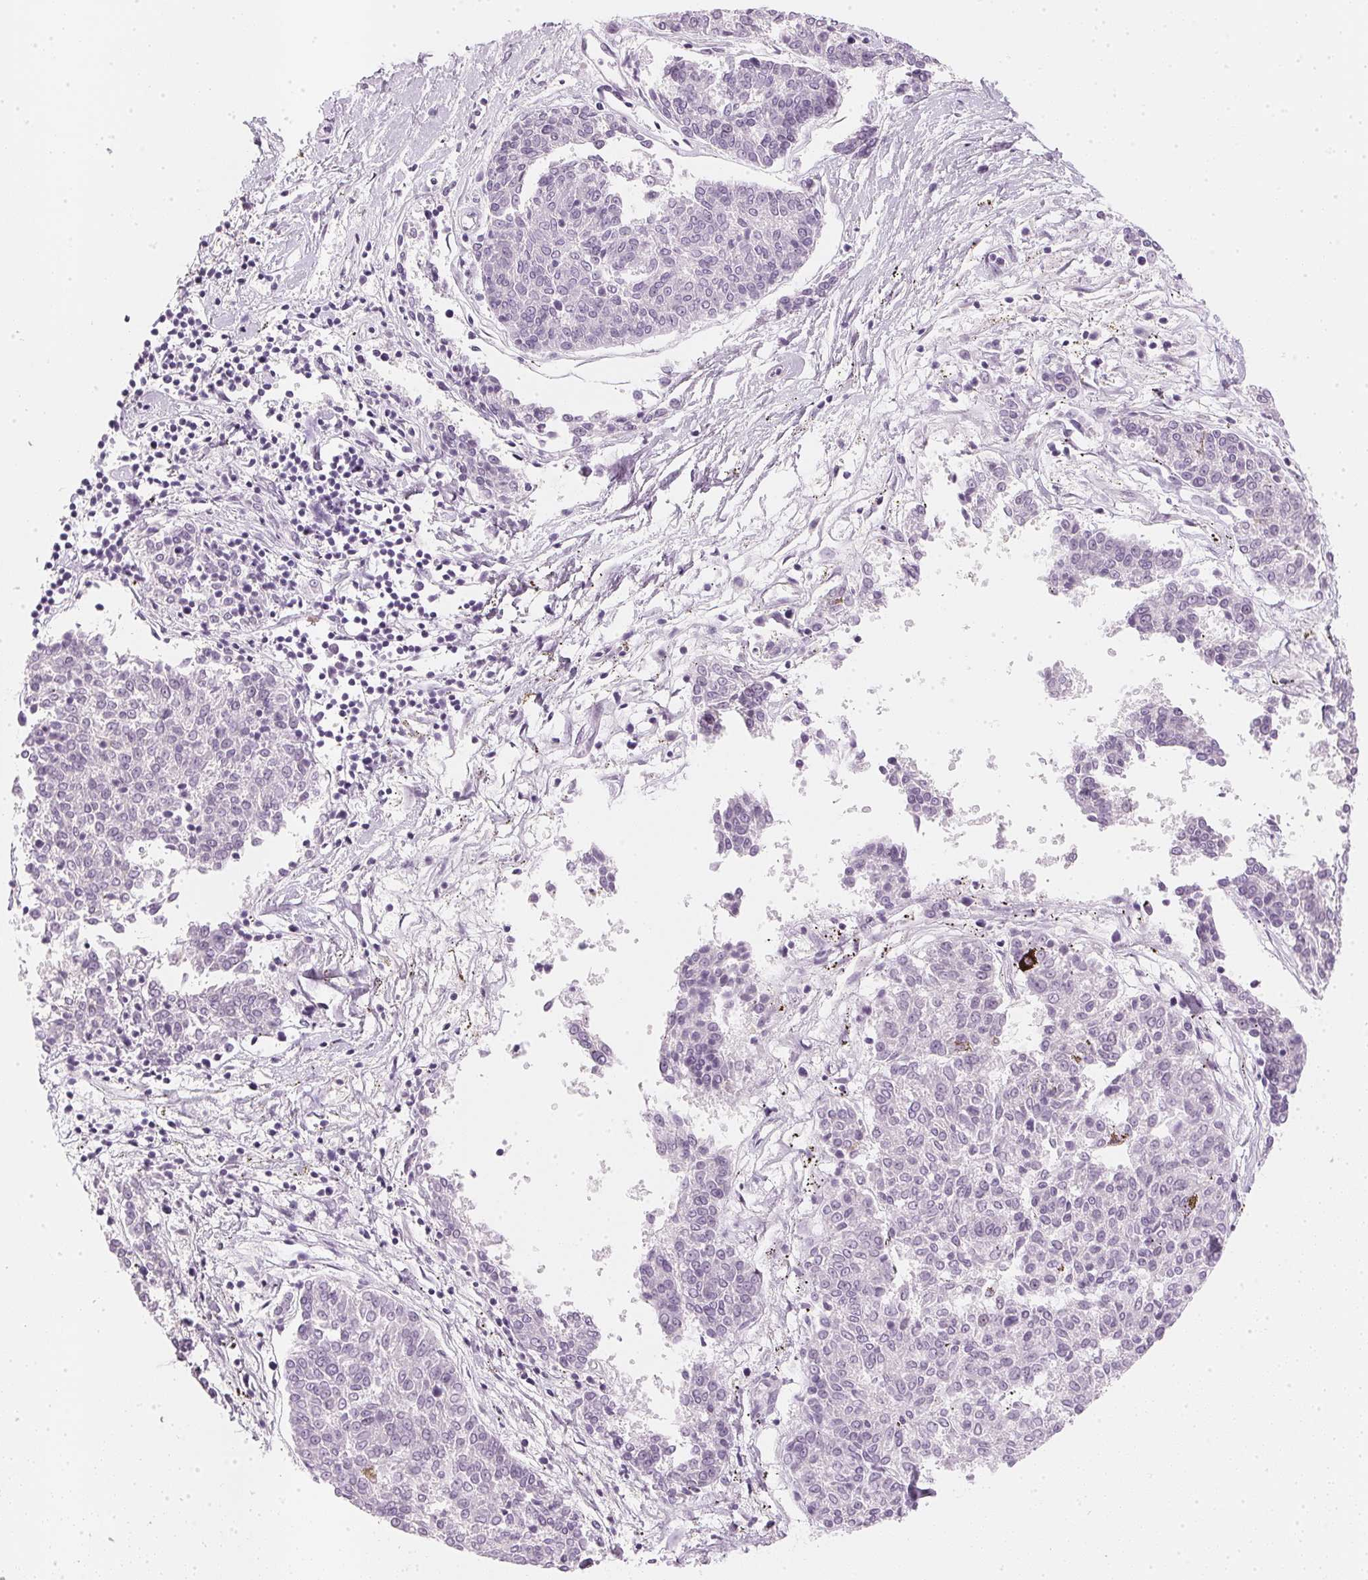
{"staining": {"intensity": "negative", "quantity": "none", "location": "none"}, "tissue": "melanoma", "cell_type": "Tumor cells", "image_type": "cancer", "snomed": [{"axis": "morphology", "description": "Malignant melanoma, NOS"}, {"axis": "topography", "description": "Skin"}], "caption": "There is no significant positivity in tumor cells of malignant melanoma. Brightfield microscopy of immunohistochemistry (IHC) stained with DAB (brown) and hematoxylin (blue), captured at high magnification.", "gene": "CHST4", "patient": {"sex": "female", "age": 72}}